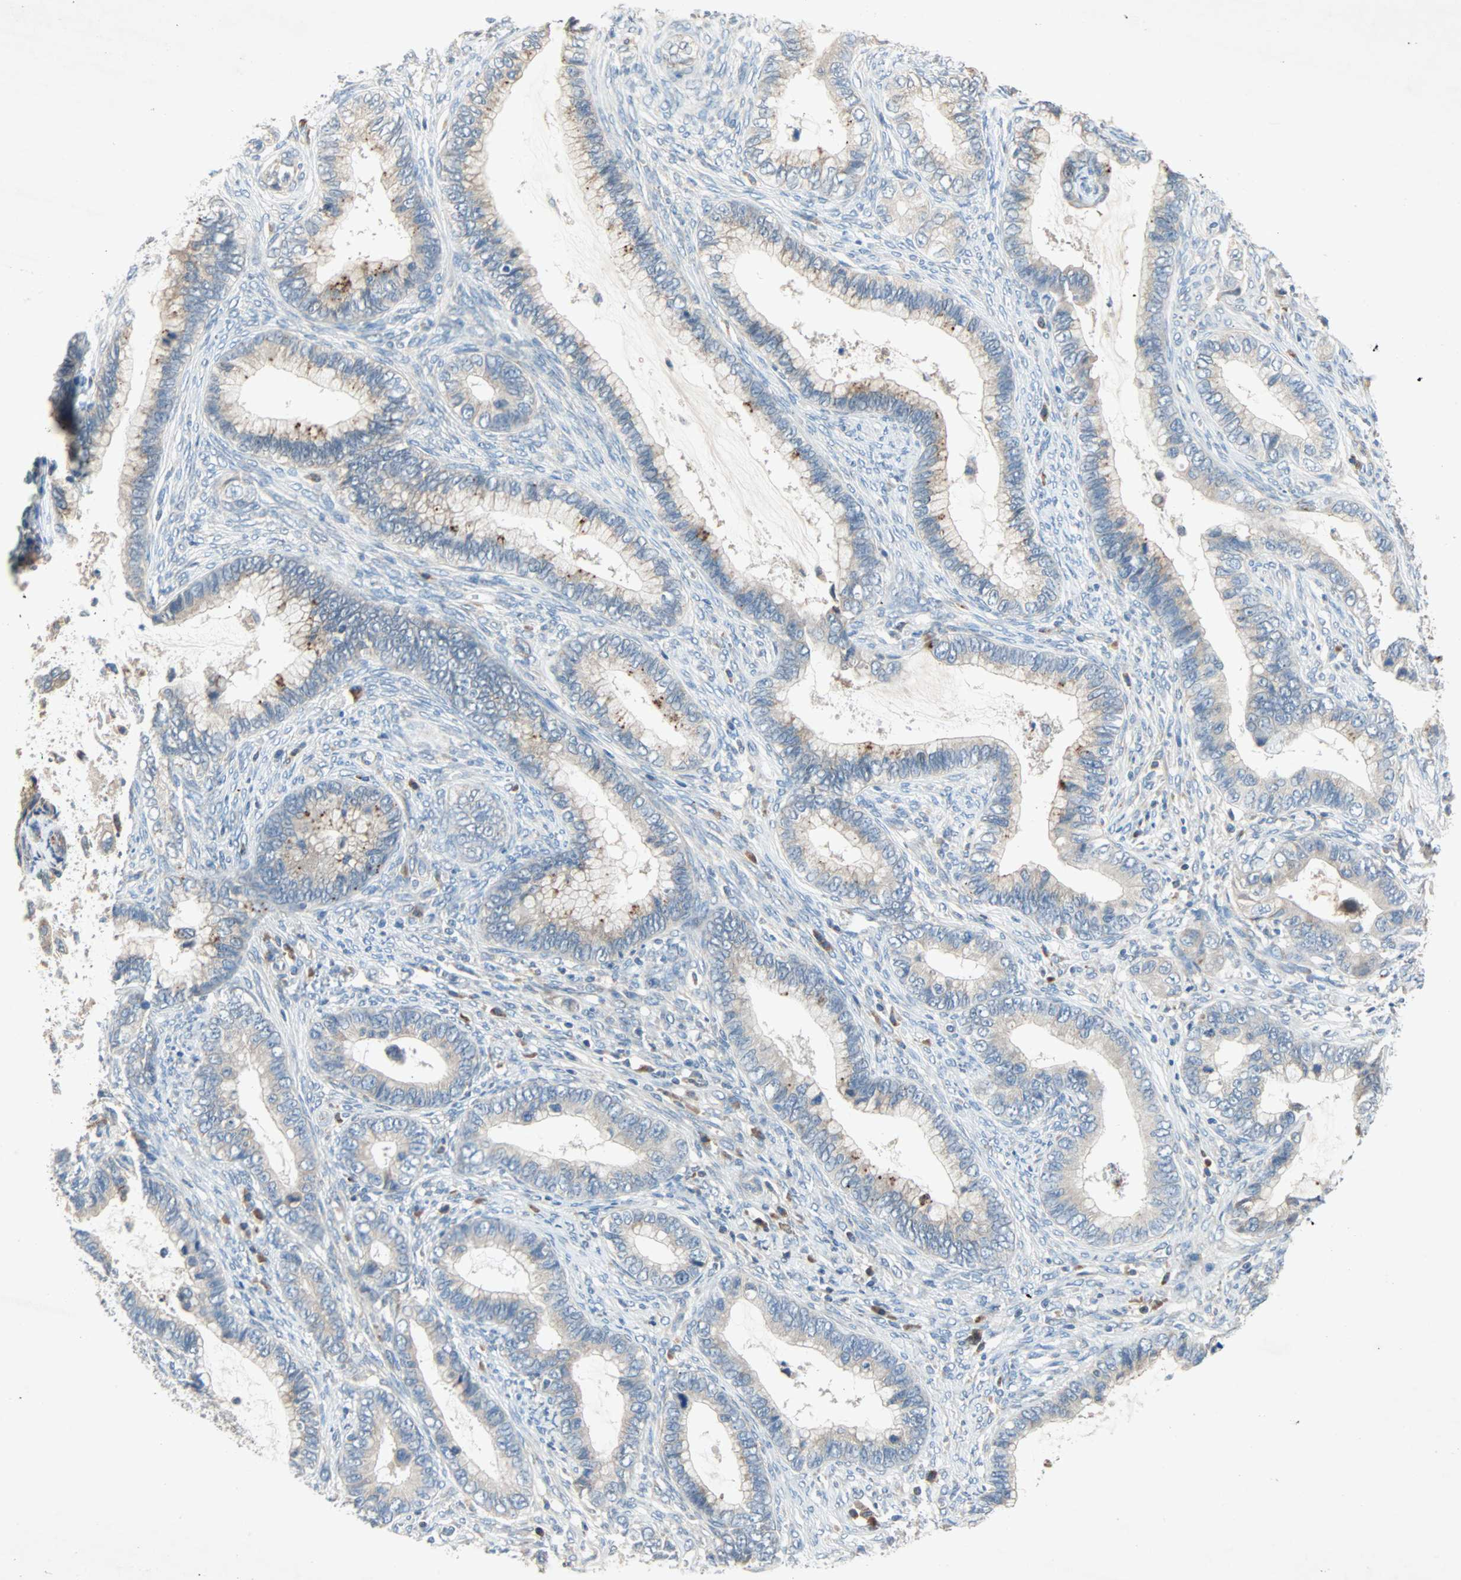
{"staining": {"intensity": "weak", "quantity": "25%-75%", "location": "cytoplasmic/membranous"}, "tissue": "cervical cancer", "cell_type": "Tumor cells", "image_type": "cancer", "snomed": [{"axis": "morphology", "description": "Adenocarcinoma, NOS"}, {"axis": "topography", "description": "Cervix"}], "caption": "Cervical adenocarcinoma stained with DAB (3,3'-diaminobenzidine) IHC exhibits low levels of weak cytoplasmic/membranous staining in about 25%-75% of tumor cells. Nuclei are stained in blue.", "gene": "XYLT1", "patient": {"sex": "female", "age": 44}}